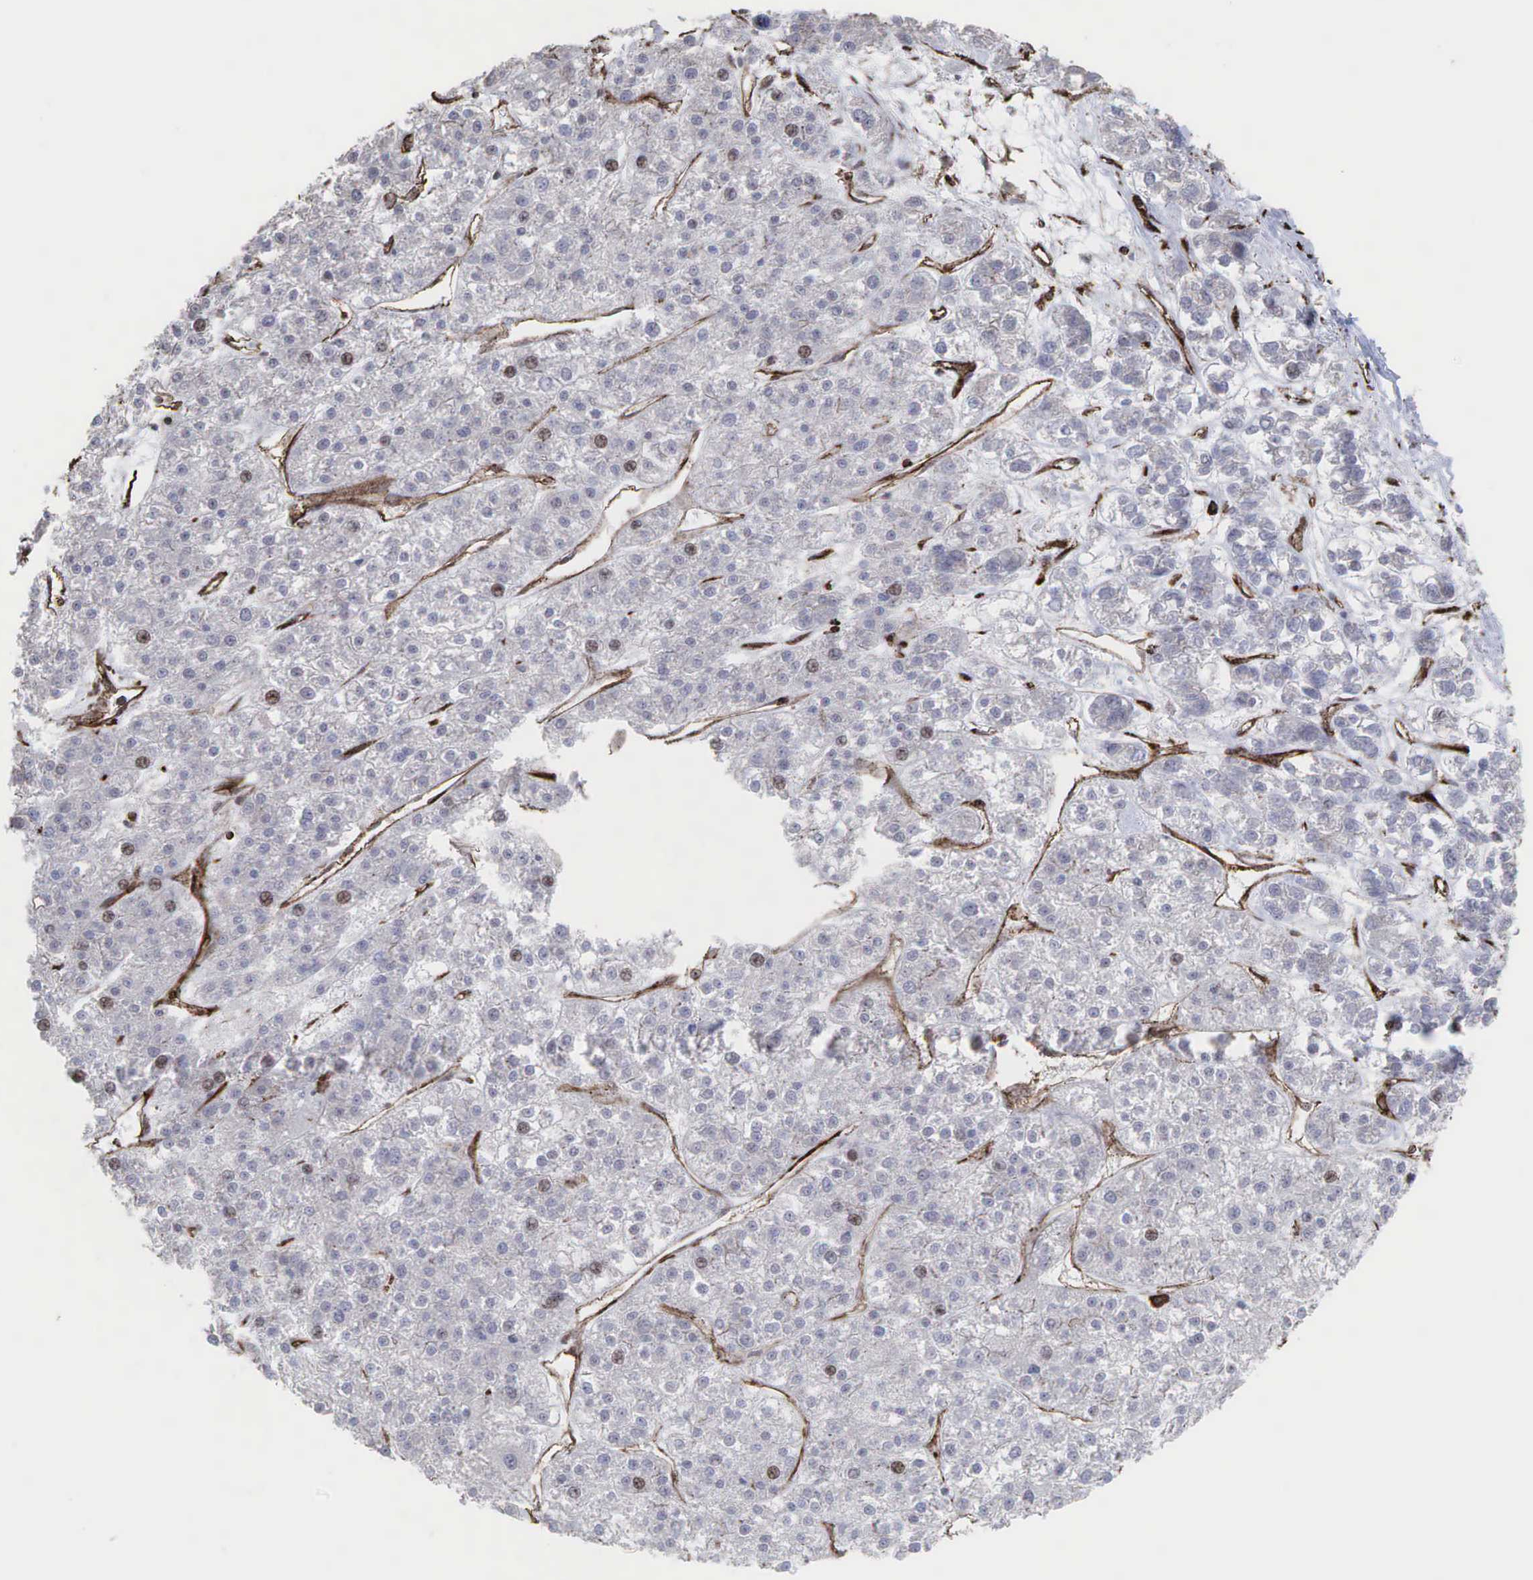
{"staining": {"intensity": "negative", "quantity": "none", "location": "none"}, "tissue": "liver cancer", "cell_type": "Tumor cells", "image_type": "cancer", "snomed": [{"axis": "morphology", "description": "Carcinoma, Hepatocellular, NOS"}, {"axis": "topography", "description": "Liver"}], "caption": "High magnification brightfield microscopy of liver cancer (hepatocellular carcinoma) stained with DAB (3,3'-diaminobenzidine) (brown) and counterstained with hematoxylin (blue): tumor cells show no significant staining.", "gene": "GPRASP1", "patient": {"sex": "female", "age": 85}}